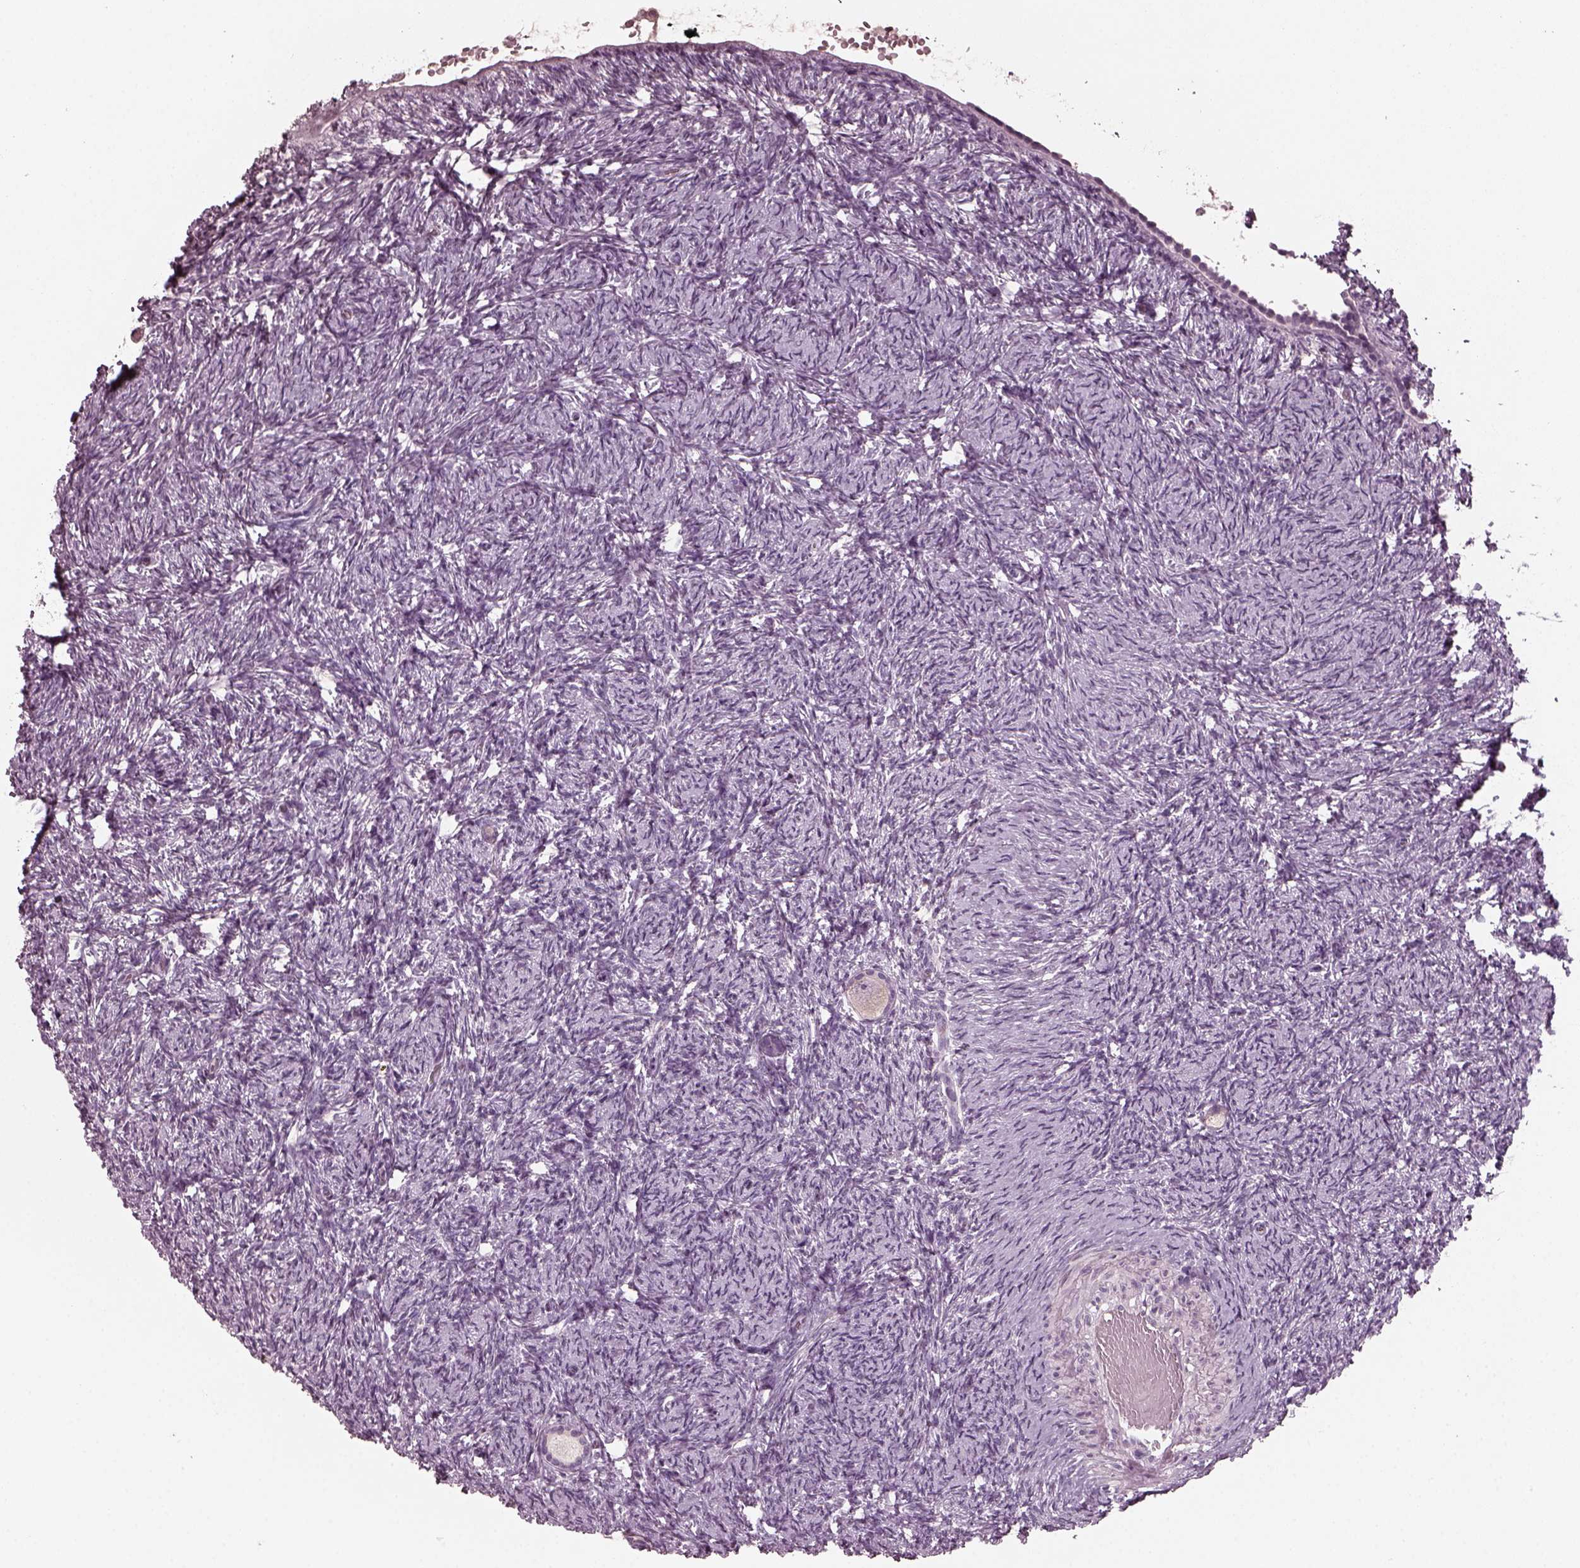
{"staining": {"intensity": "negative", "quantity": "none", "location": "none"}, "tissue": "ovary", "cell_type": "Follicle cells", "image_type": "normal", "snomed": [{"axis": "morphology", "description": "Normal tissue, NOS"}, {"axis": "topography", "description": "Ovary"}], "caption": "There is no significant staining in follicle cells of ovary. (Stains: DAB immunohistochemistry (IHC) with hematoxylin counter stain, Microscopy: brightfield microscopy at high magnification).", "gene": "RCVRN", "patient": {"sex": "female", "age": 39}}